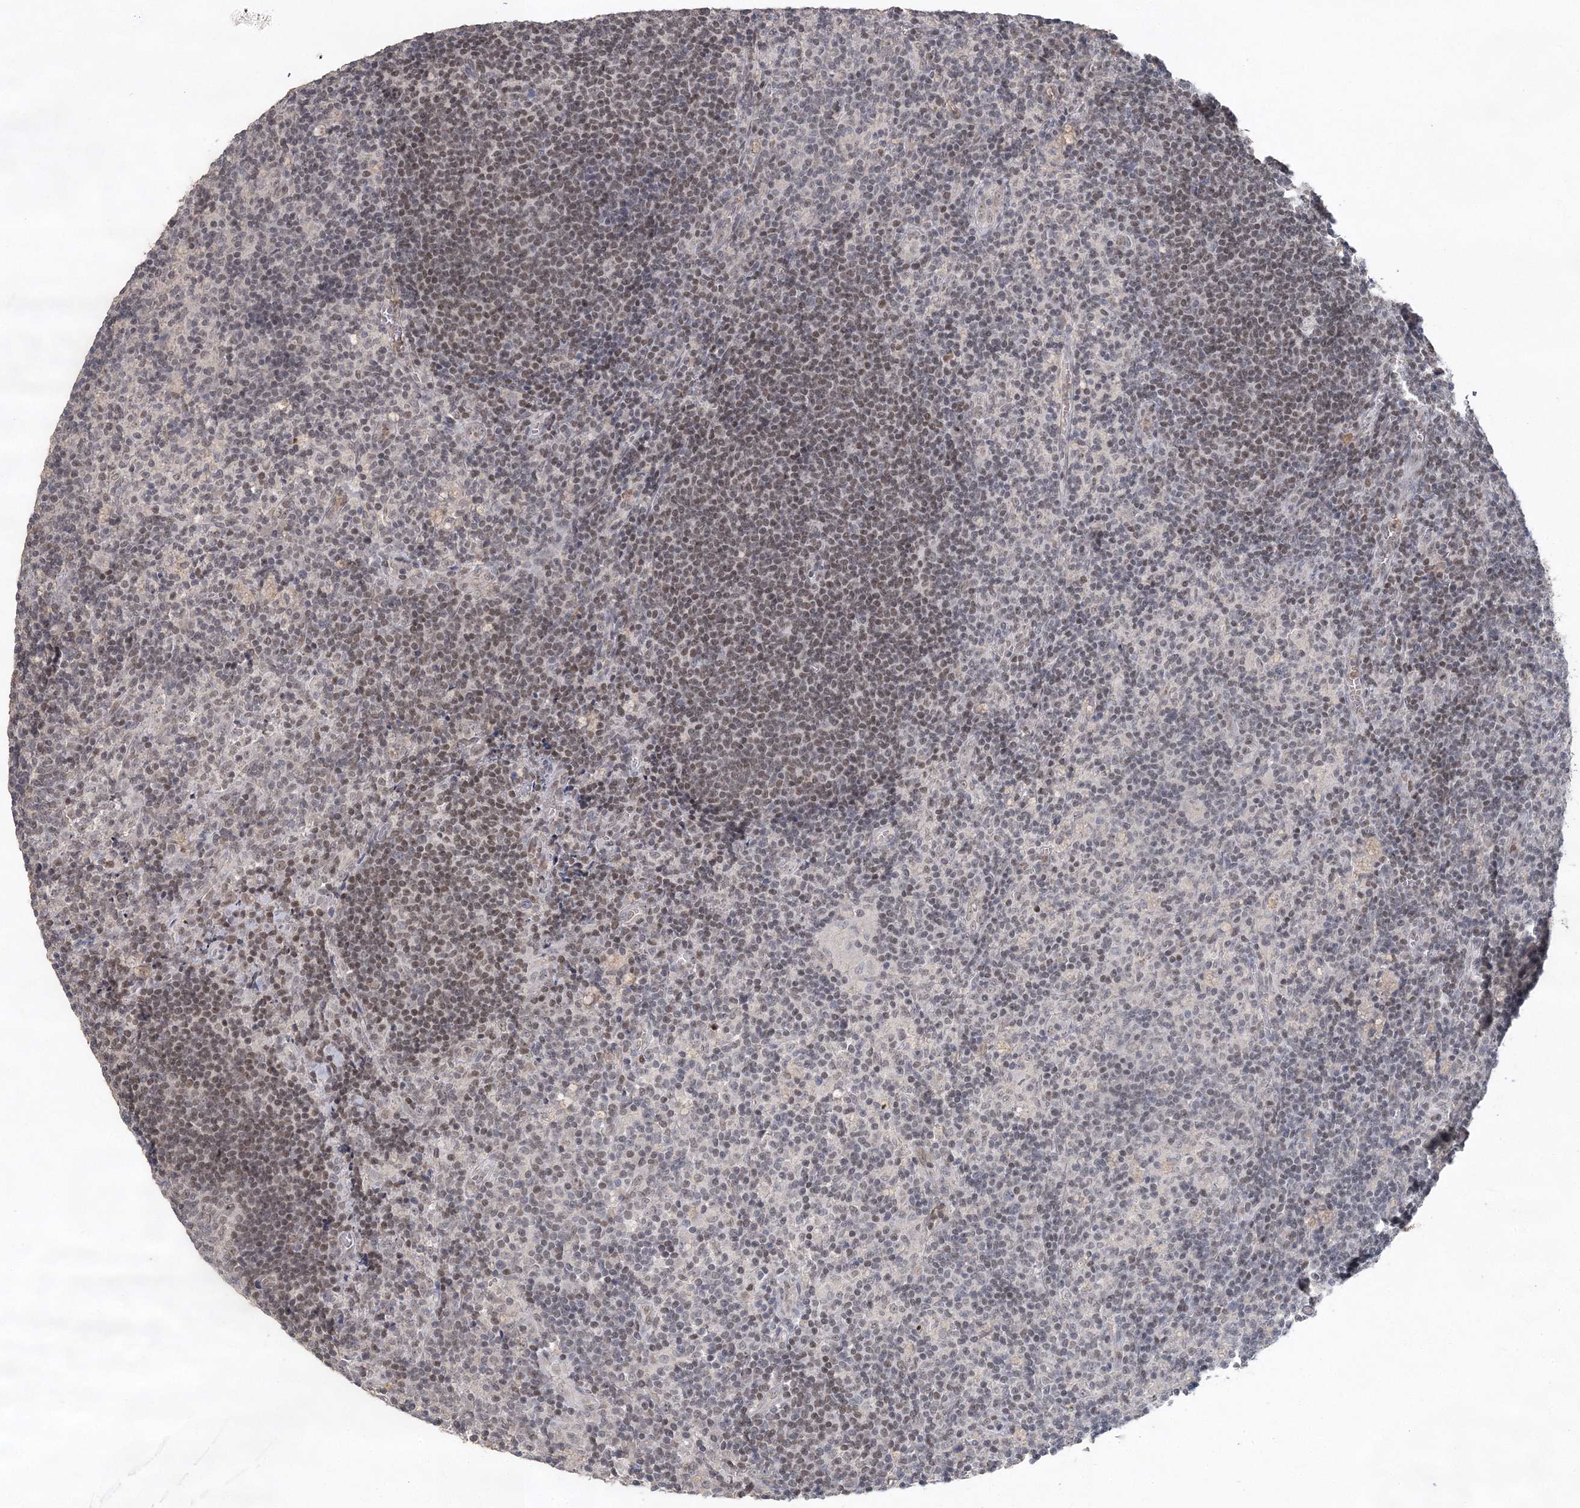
{"staining": {"intensity": "negative", "quantity": "none", "location": "none"}, "tissue": "lymph node", "cell_type": "Germinal center cells", "image_type": "normal", "snomed": [{"axis": "morphology", "description": "Normal tissue, NOS"}, {"axis": "topography", "description": "Lymph node"}], "caption": "High magnification brightfield microscopy of benign lymph node stained with DAB (3,3'-diaminobenzidine) (brown) and counterstained with hematoxylin (blue): germinal center cells show no significant expression. Brightfield microscopy of IHC stained with DAB (3,3'-diaminobenzidine) (brown) and hematoxylin (blue), captured at high magnification.", "gene": "UIMC1", "patient": {"sex": "male", "age": 69}}